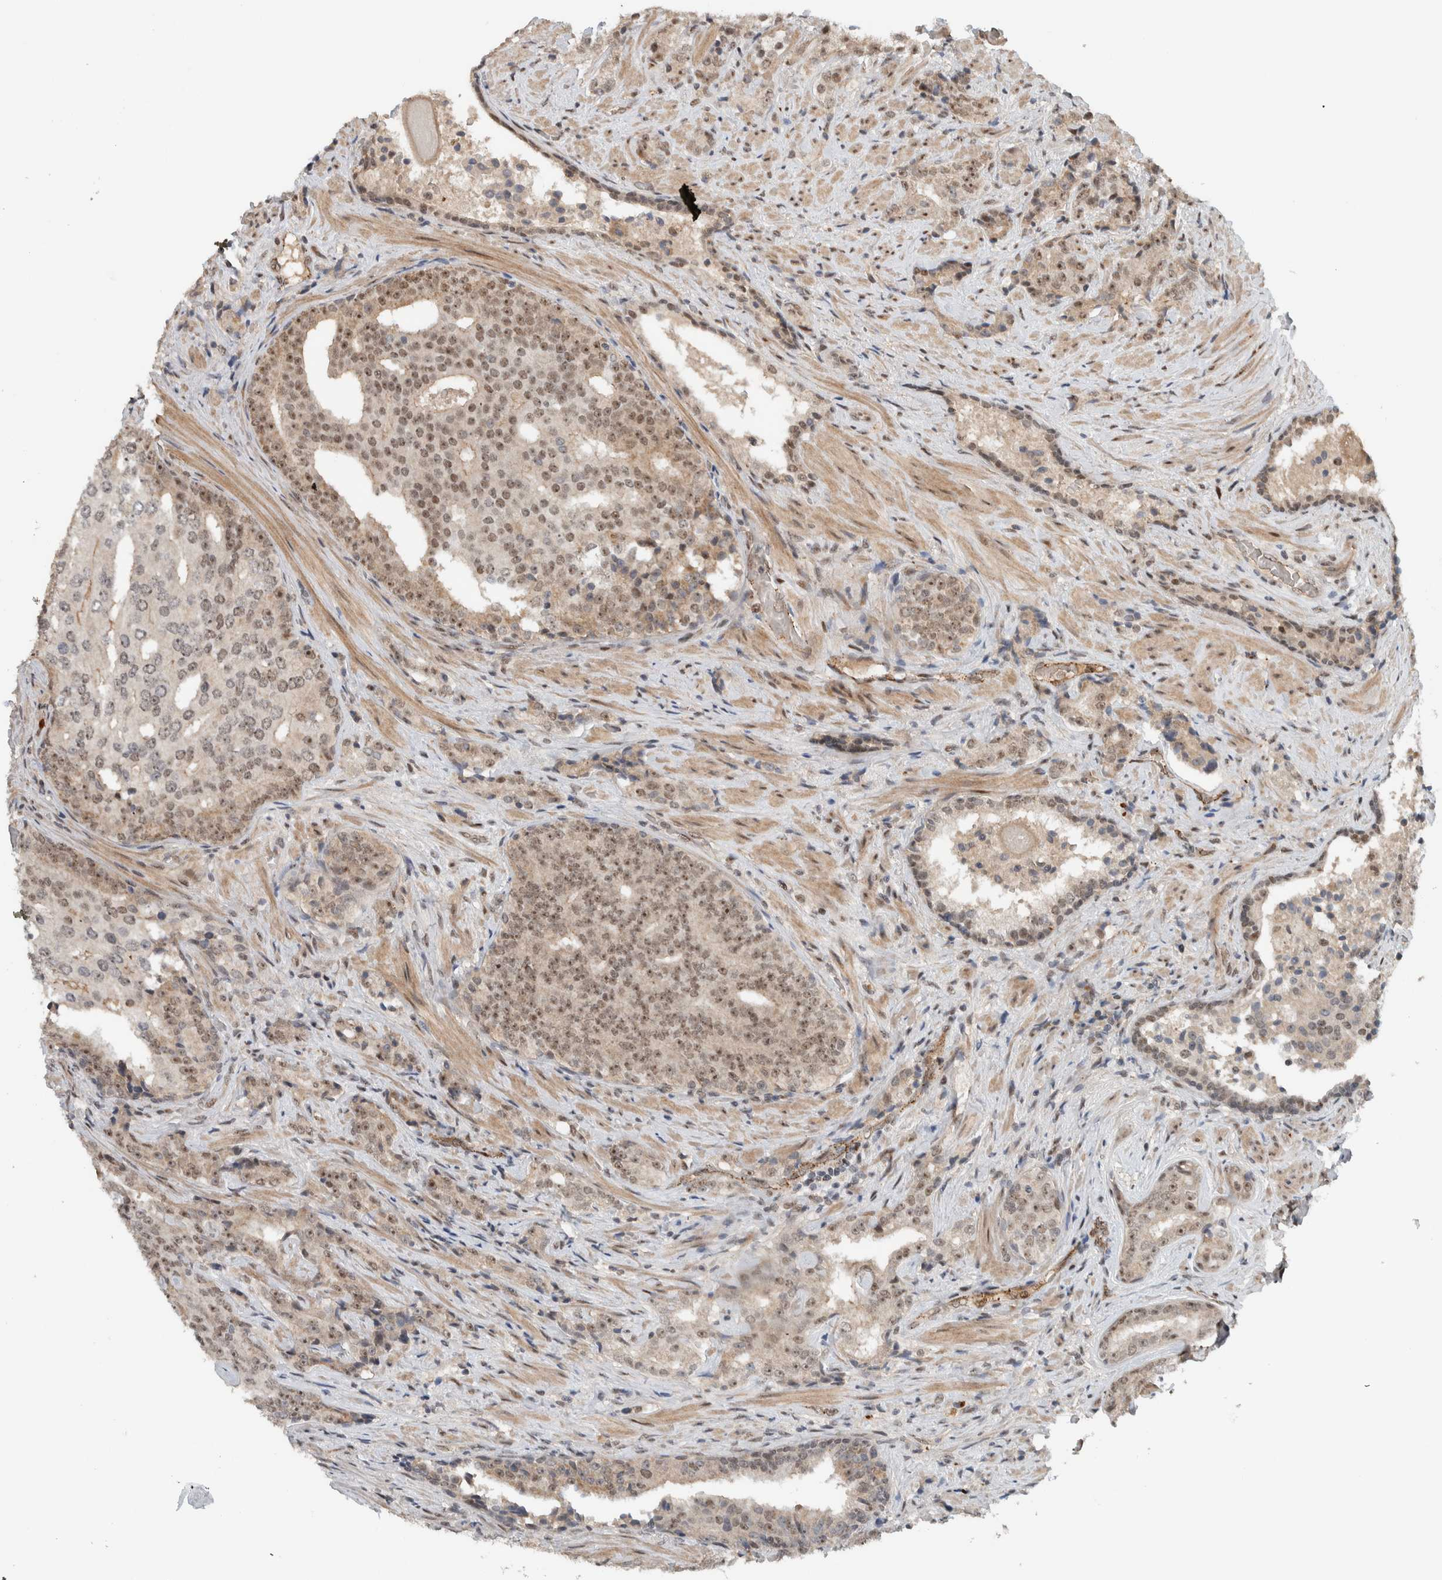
{"staining": {"intensity": "moderate", "quantity": ">75%", "location": "nuclear"}, "tissue": "prostate cancer", "cell_type": "Tumor cells", "image_type": "cancer", "snomed": [{"axis": "morphology", "description": "Adenocarcinoma, High grade"}, {"axis": "topography", "description": "Prostate"}], "caption": "The immunohistochemical stain shows moderate nuclear positivity in tumor cells of prostate high-grade adenocarcinoma tissue. (DAB = brown stain, brightfield microscopy at high magnification).", "gene": "ZFP91", "patient": {"sex": "male", "age": 71}}